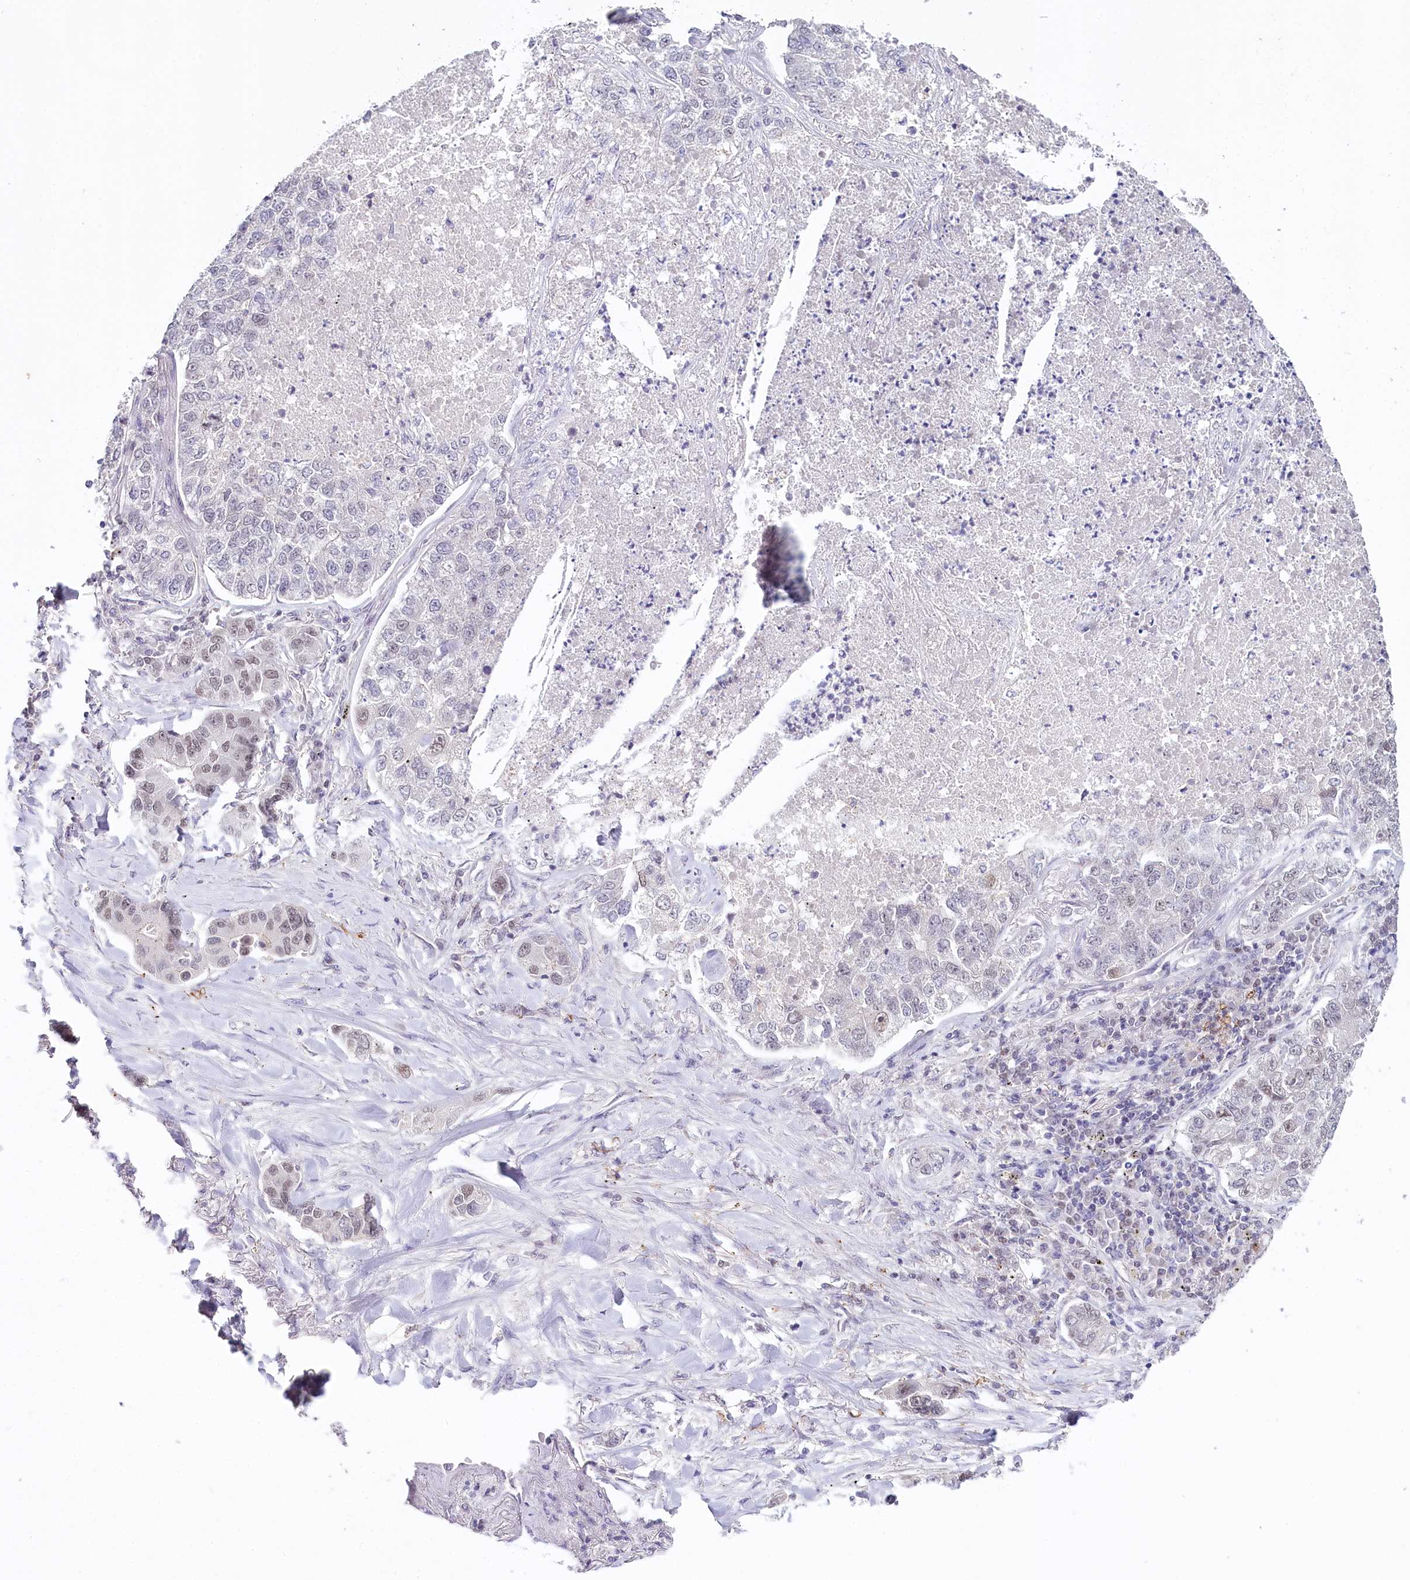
{"staining": {"intensity": "weak", "quantity": "<25%", "location": "nuclear"}, "tissue": "lung cancer", "cell_type": "Tumor cells", "image_type": "cancer", "snomed": [{"axis": "morphology", "description": "Adenocarcinoma, NOS"}, {"axis": "topography", "description": "Lung"}], "caption": "A photomicrograph of lung cancer stained for a protein displays no brown staining in tumor cells.", "gene": "AMTN", "patient": {"sex": "male", "age": 49}}